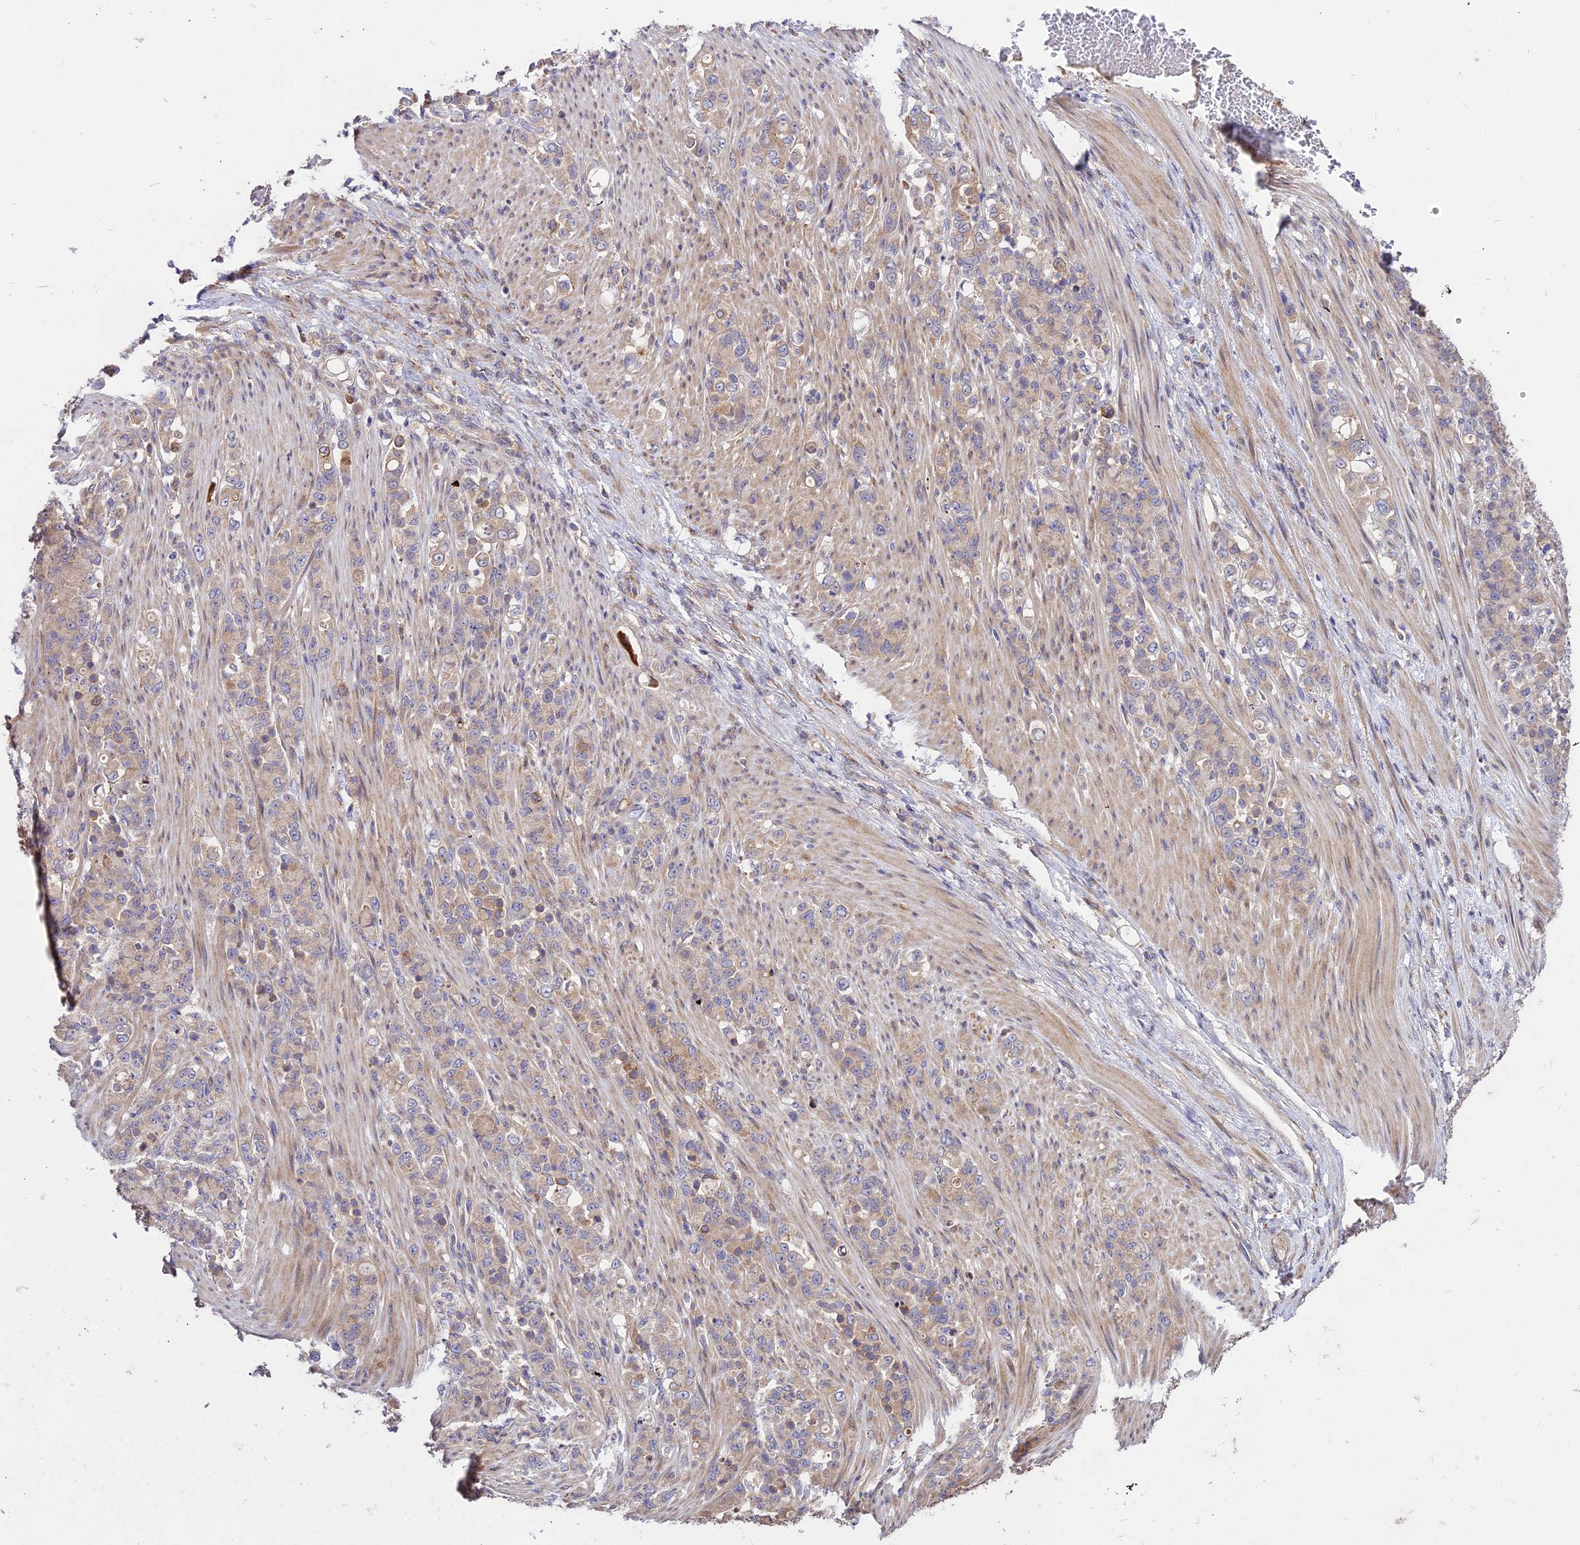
{"staining": {"intensity": "weak", "quantity": ">75%", "location": "cytoplasmic/membranous"}, "tissue": "stomach cancer", "cell_type": "Tumor cells", "image_type": "cancer", "snomed": [{"axis": "morphology", "description": "Normal tissue, NOS"}, {"axis": "morphology", "description": "Adenocarcinoma, NOS"}, {"axis": "topography", "description": "Stomach"}], "caption": "This image shows stomach cancer (adenocarcinoma) stained with IHC to label a protein in brown. The cytoplasmic/membranous of tumor cells show weak positivity for the protein. Nuclei are counter-stained blue.", "gene": "ROCK1", "patient": {"sex": "female", "age": 79}}